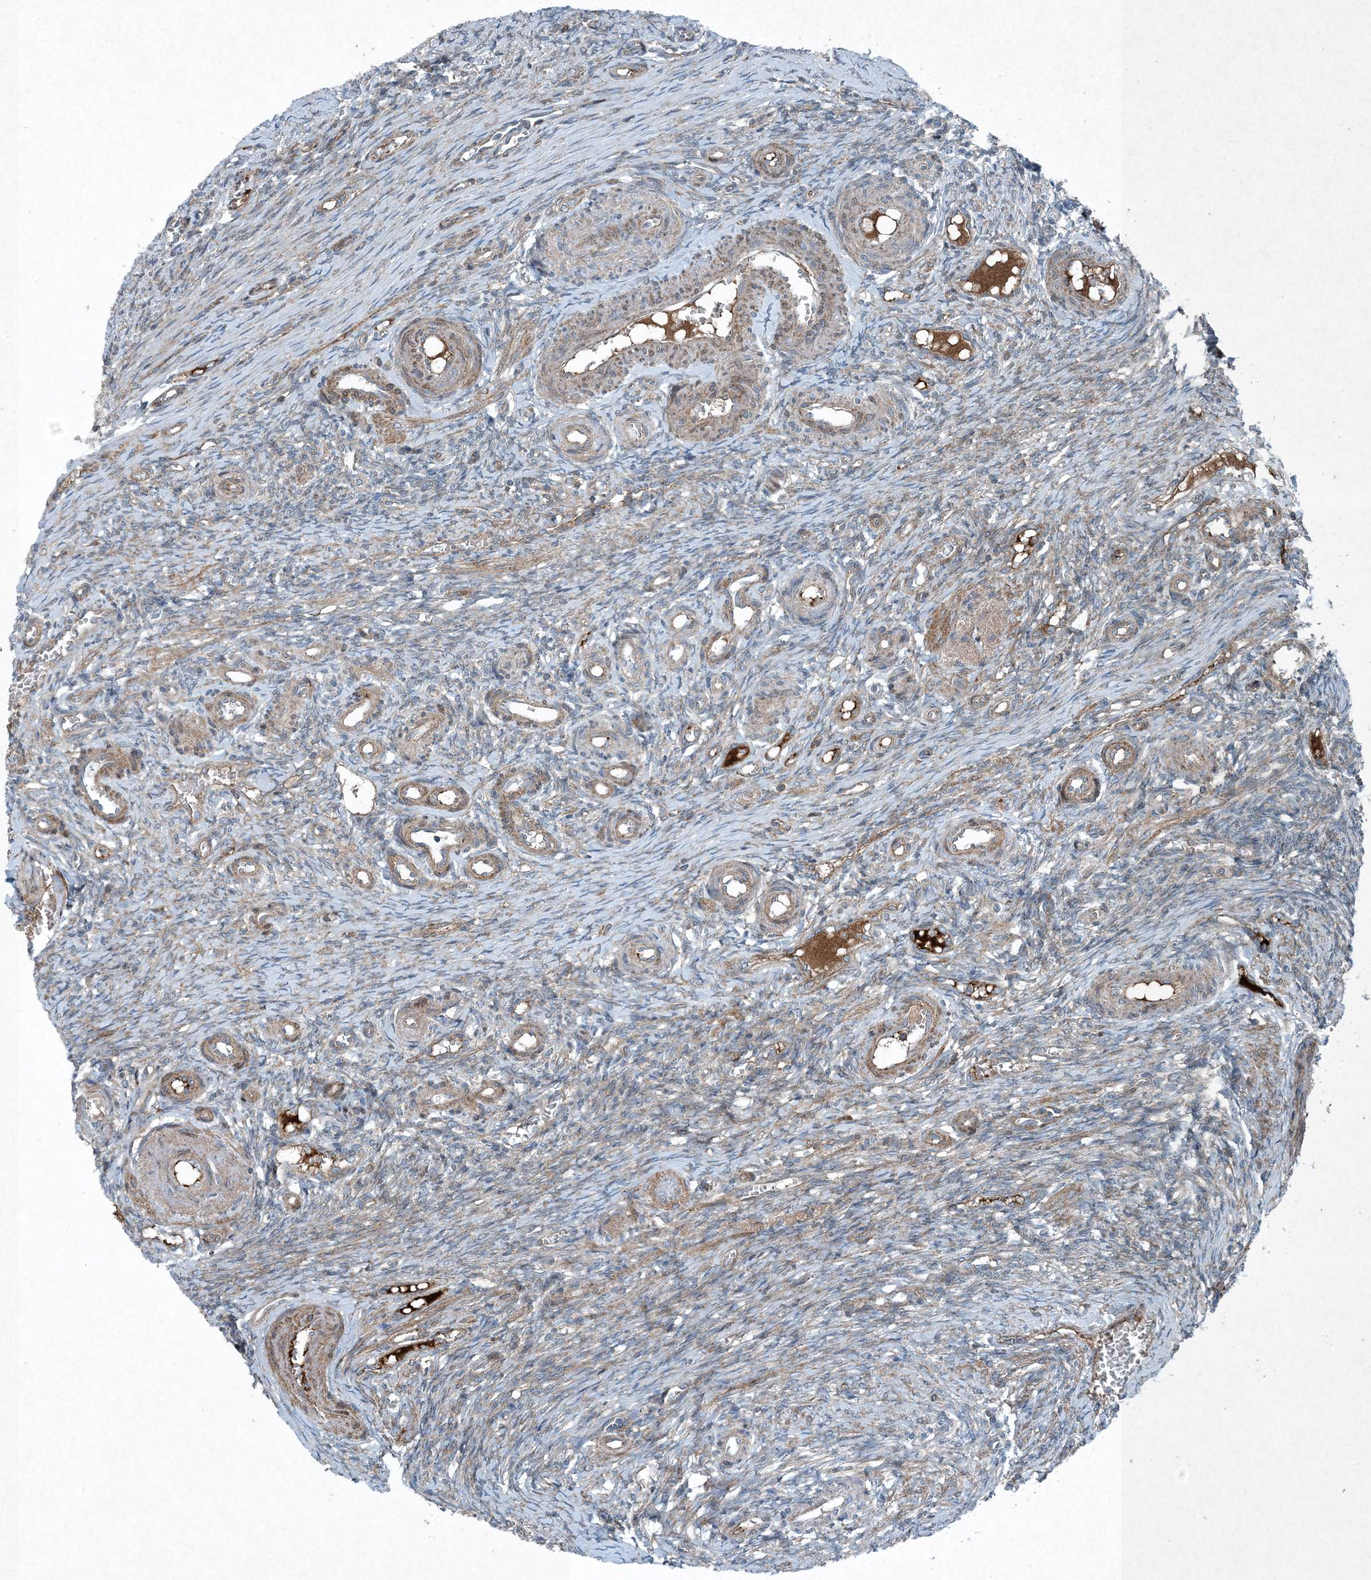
{"staining": {"intensity": "weak", "quantity": "25%-75%", "location": "cytoplasmic/membranous"}, "tissue": "ovary", "cell_type": "Ovarian stroma cells", "image_type": "normal", "snomed": [{"axis": "morphology", "description": "Adenocarcinoma, NOS"}, {"axis": "topography", "description": "Endometrium"}], "caption": "Protein expression analysis of unremarkable ovary reveals weak cytoplasmic/membranous positivity in approximately 25%-75% of ovarian stroma cells.", "gene": "APOM", "patient": {"sex": "female", "age": 32}}